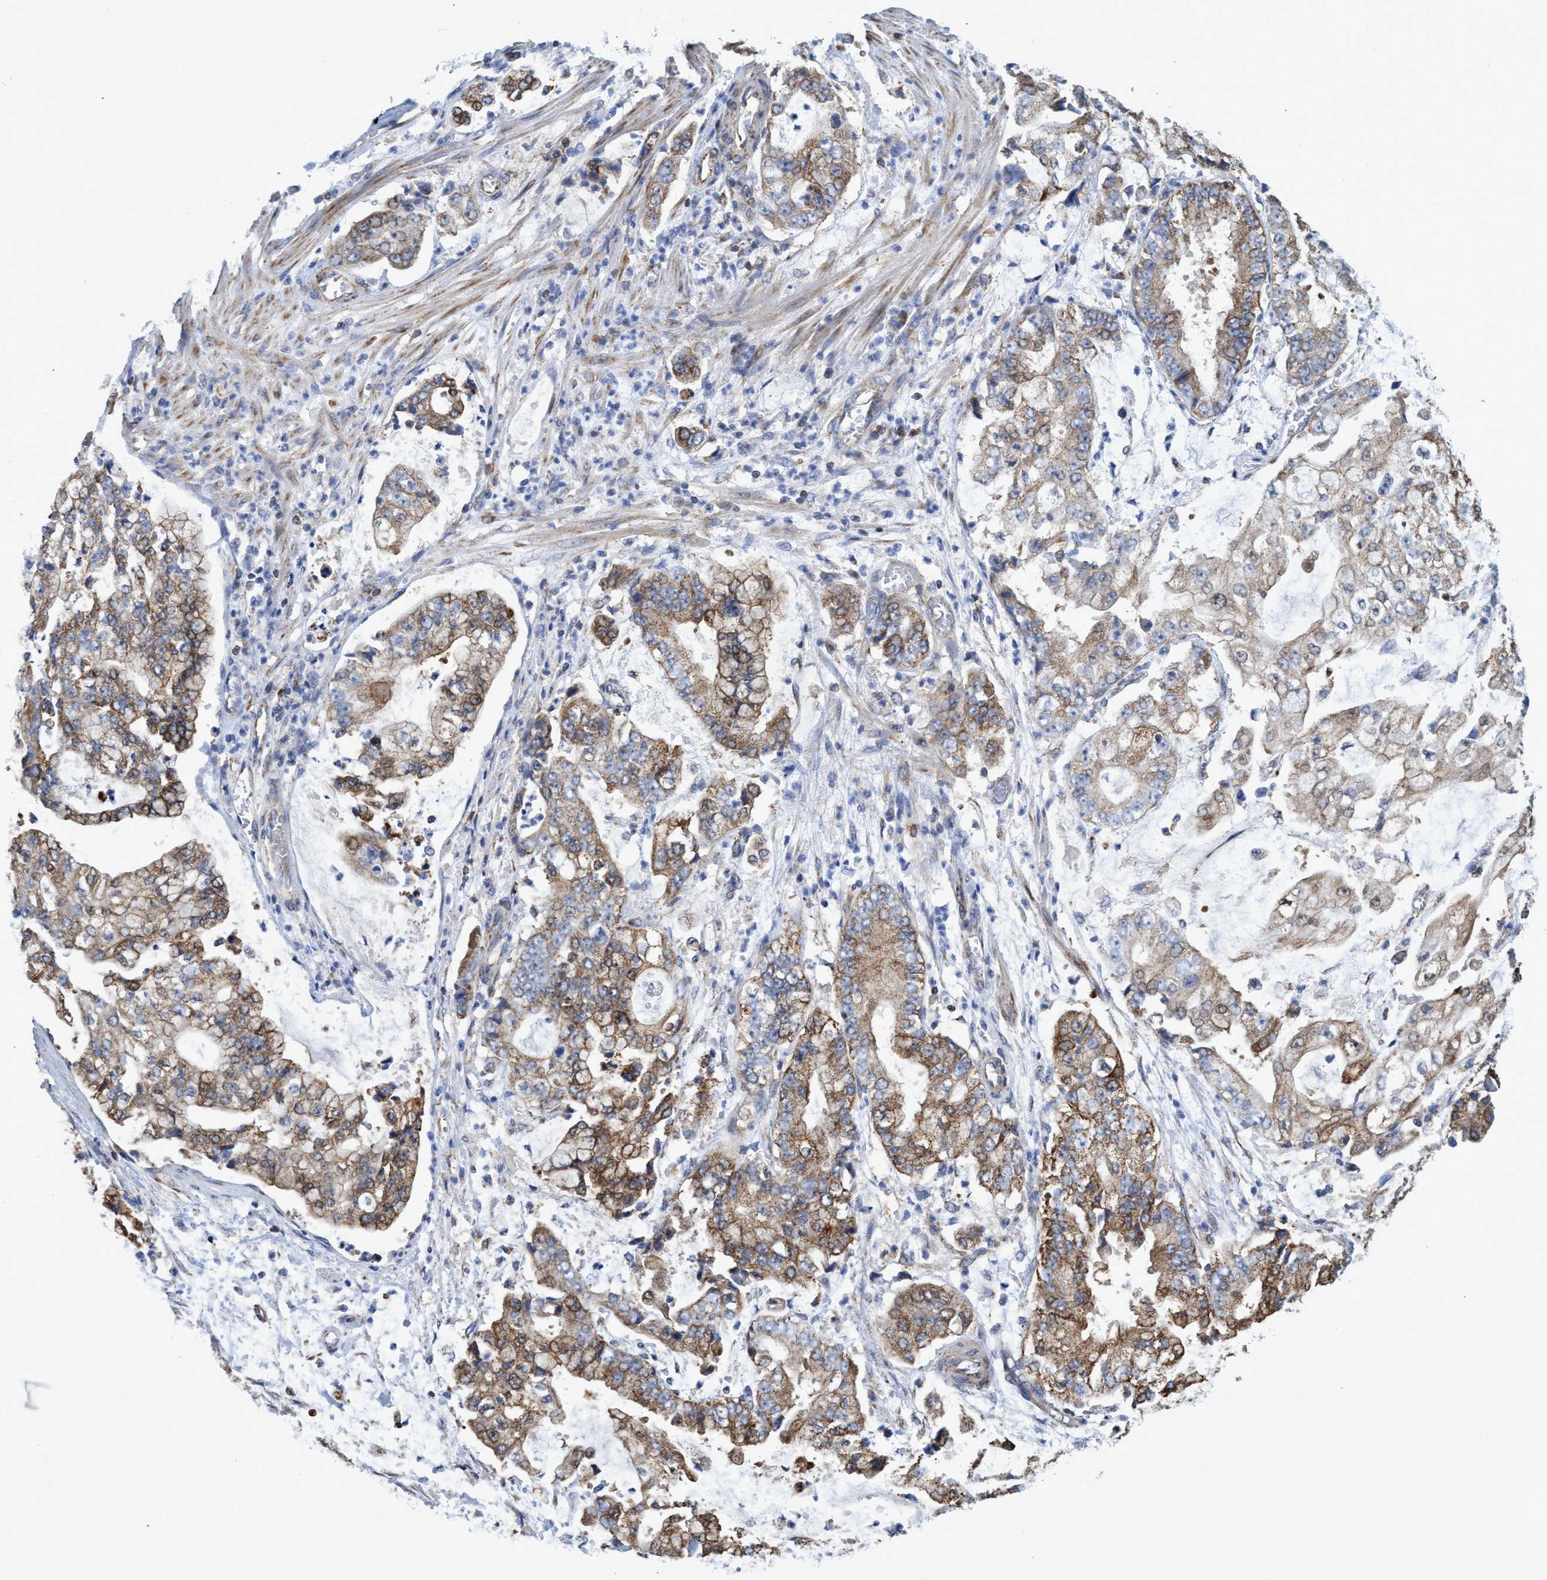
{"staining": {"intensity": "moderate", "quantity": ">75%", "location": "cytoplasmic/membranous"}, "tissue": "stomach cancer", "cell_type": "Tumor cells", "image_type": "cancer", "snomed": [{"axis": "morphology", "description": "Adenocarcinoma, NOS"}, {"axis": "topography", "description": "Stomach"}], "caption": "Human stomach adenocarcinoma stained with a protein marker displays moderate staining in tumor cells.", "gene": "CRYZ", "patient": {"sex": "male", "age": 76}}